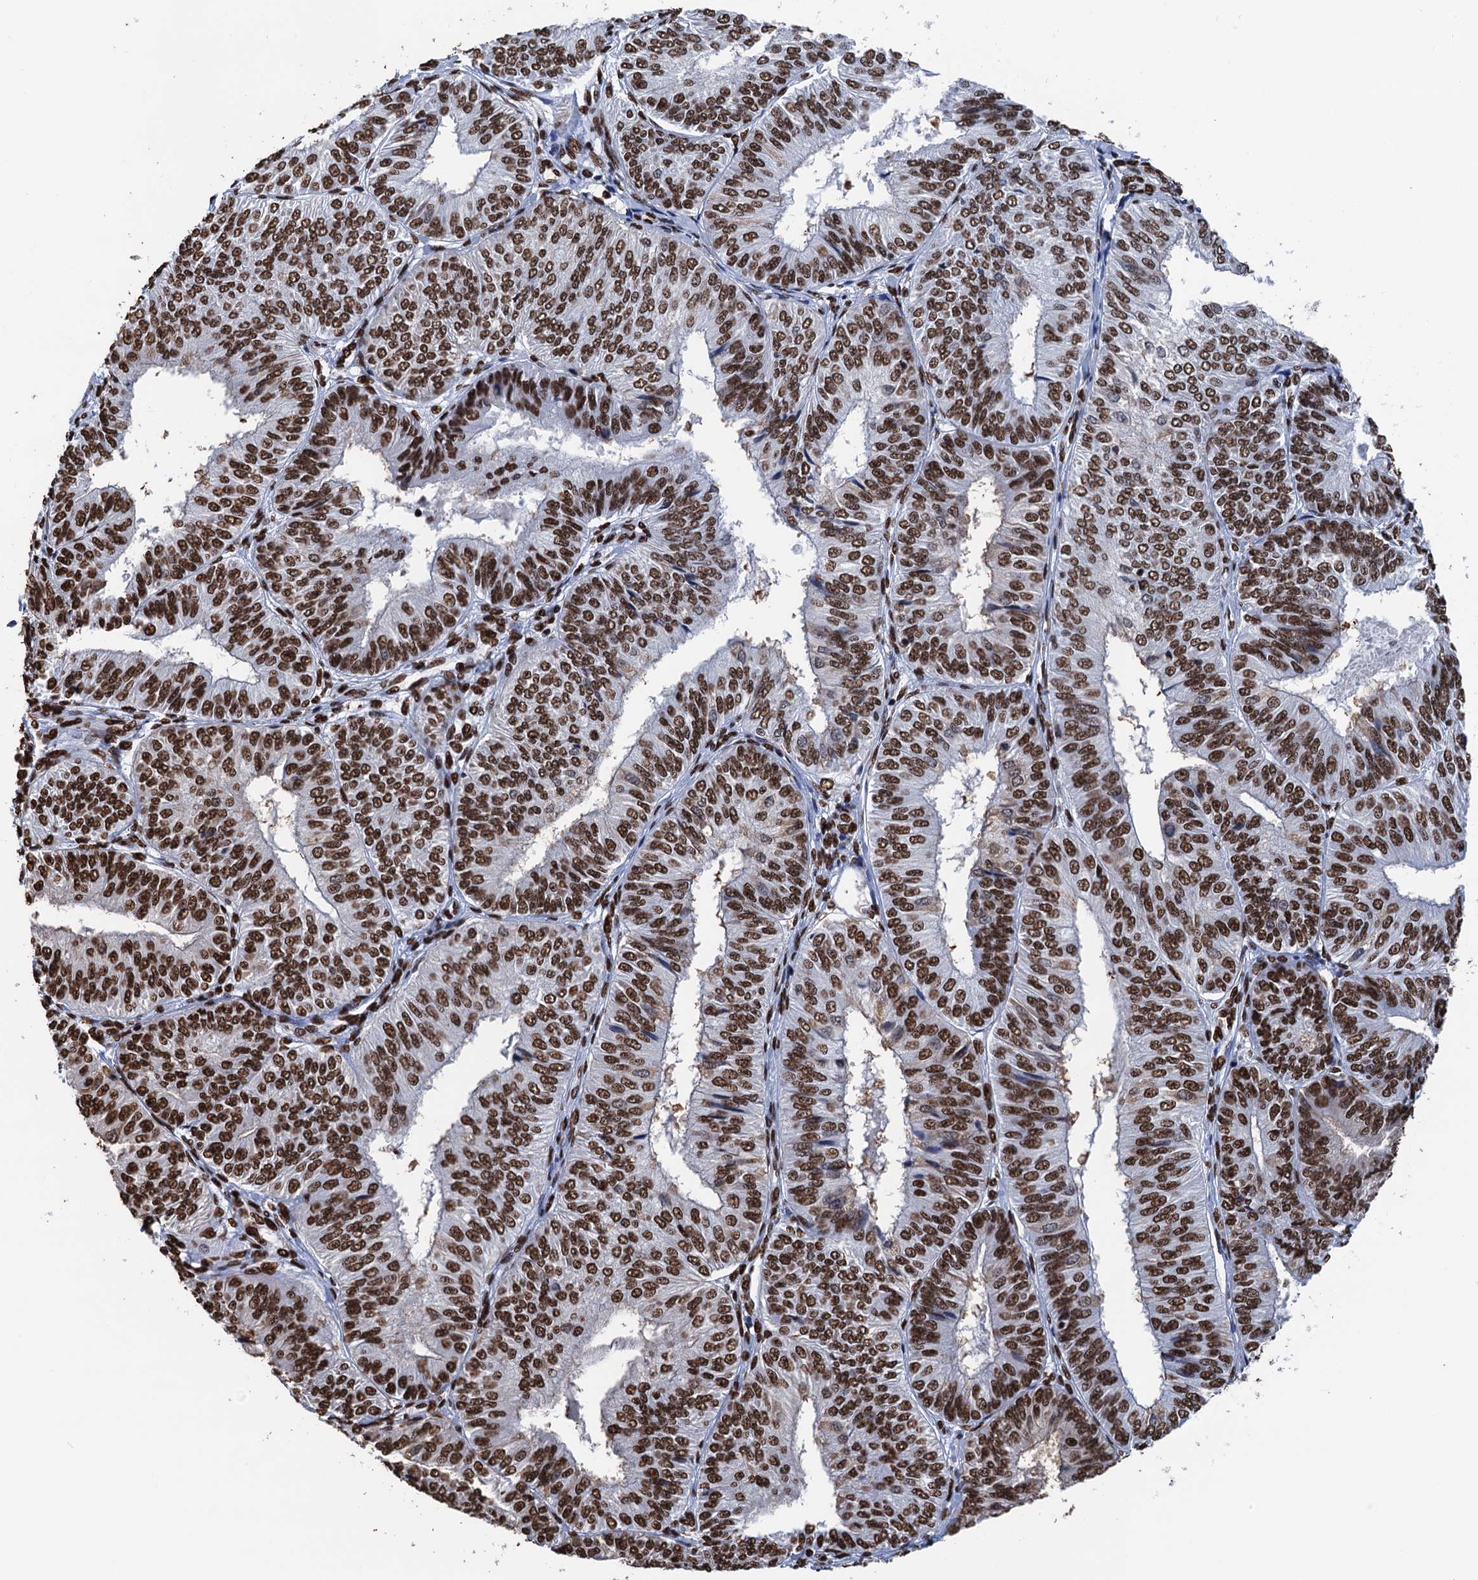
{"staining": {"intensity": "strong", "quantity": ">75%", "location": "nuclear"}, "tissue": "endometrial cancer", "cell_type": "Tumor cells", "image_type": "cancer", "snomed": [{"axis": "morphology", "description": "Adenocarcinoma, NOS"}, {"axis": "topography", "description": "Endometrium"}], "caption": "A photomicrograph of human endometrial cancer stained for a protein displays strong nuclear brown staining in tumor cells.", "gene": "UBA2", "patient": {"sex": "female", "age": 58}}